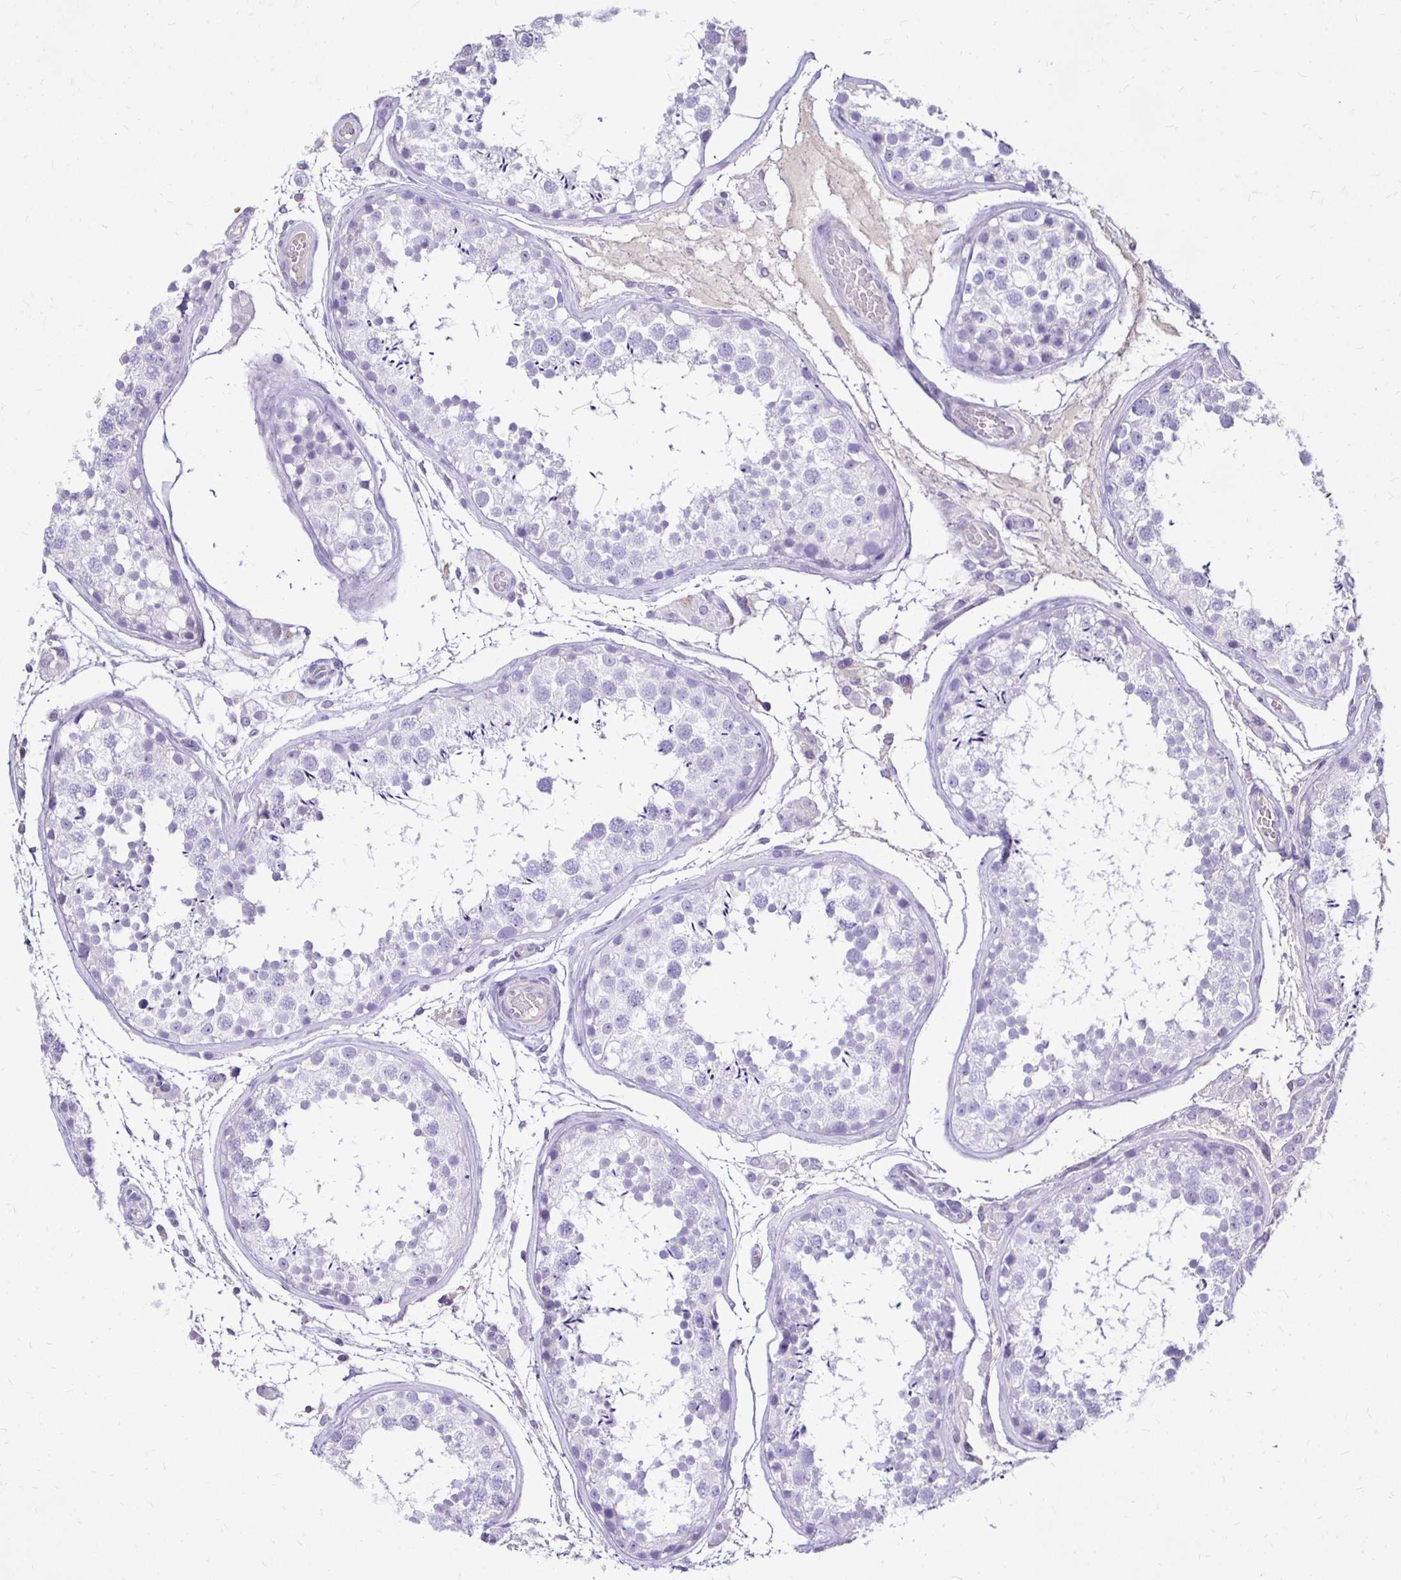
{"staining": {"intensity": "negative", "quantity": "none", "location": "none"}, "tissue": "testis", "cell_type": "Cells in seminiferous ducts", "image_type": "normal", "snomed": [{"axis": "morphology", "description": "Normal tissue, NOS"}, {"axis": "topography", "description": "Testis"}], "caption": "IHC photomicrograph of normal human testis stained for a protein (brown), which shows no positivity in cells in seminiferous ducts. Nuclei are stained in blue.", "gene": "TAF1D", "patient": {"sex": "male", "age": 29}}